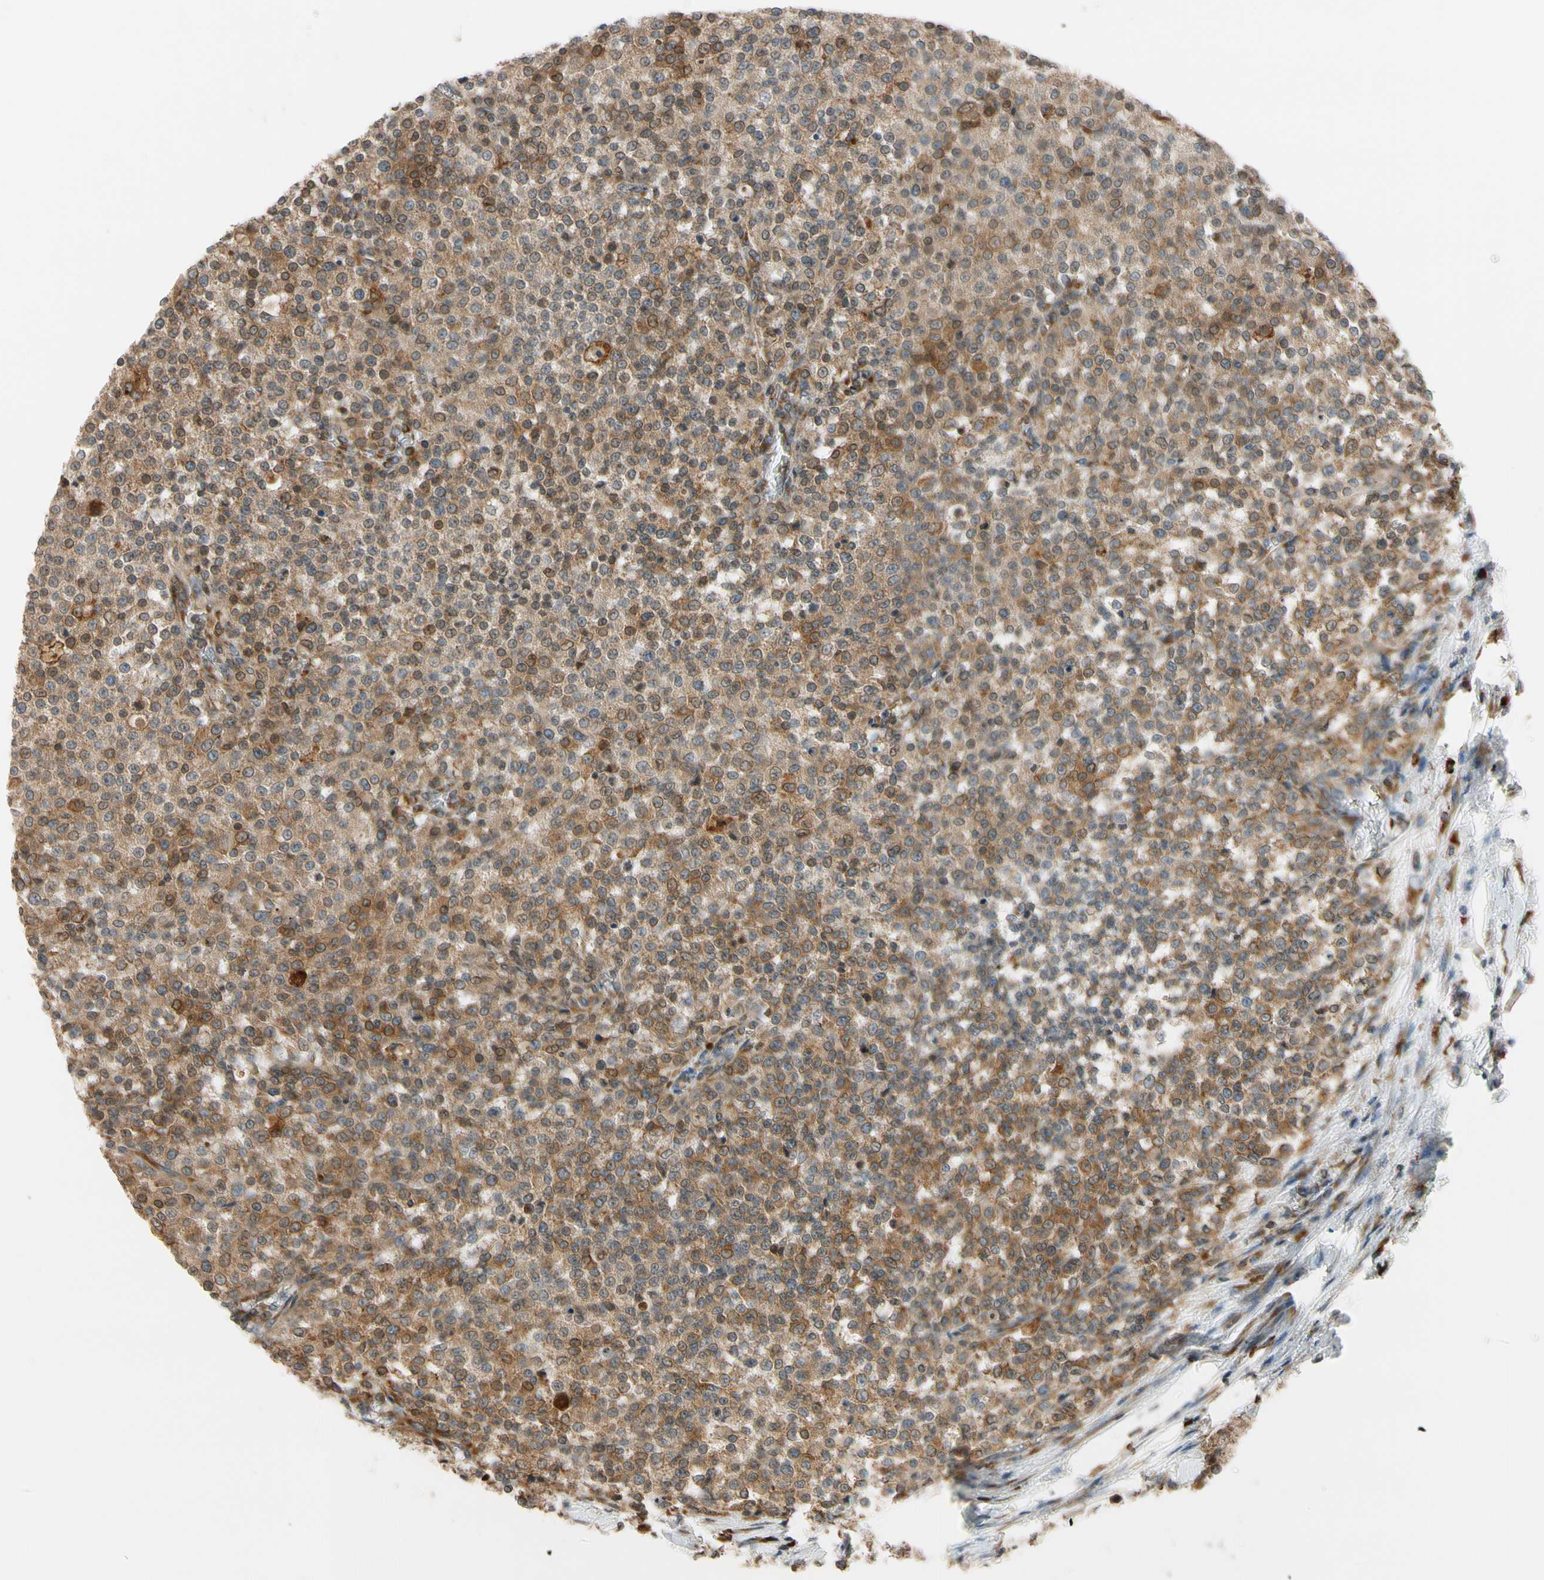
{"staining": {"intensity": "moderate", "quantity": ">75%", "location": "cytoplasmic/membranous"}, "tissue": "testis cancer", "cell_type": "Tumor cells", "image_type": "cancer", "snomed": [{"axis": "morphology", "description": "Seminoma, NOS"}, {"axis": "topography", "description": "Testis"}], "caption": "Protein expression analysis of testis cancer (seminoma) demonstrates moderate cytoplasmic/membranous expression in about >75% of tumor cells.", "gene": "RPN2", "patient": {"sex": "male", "age": 59}}